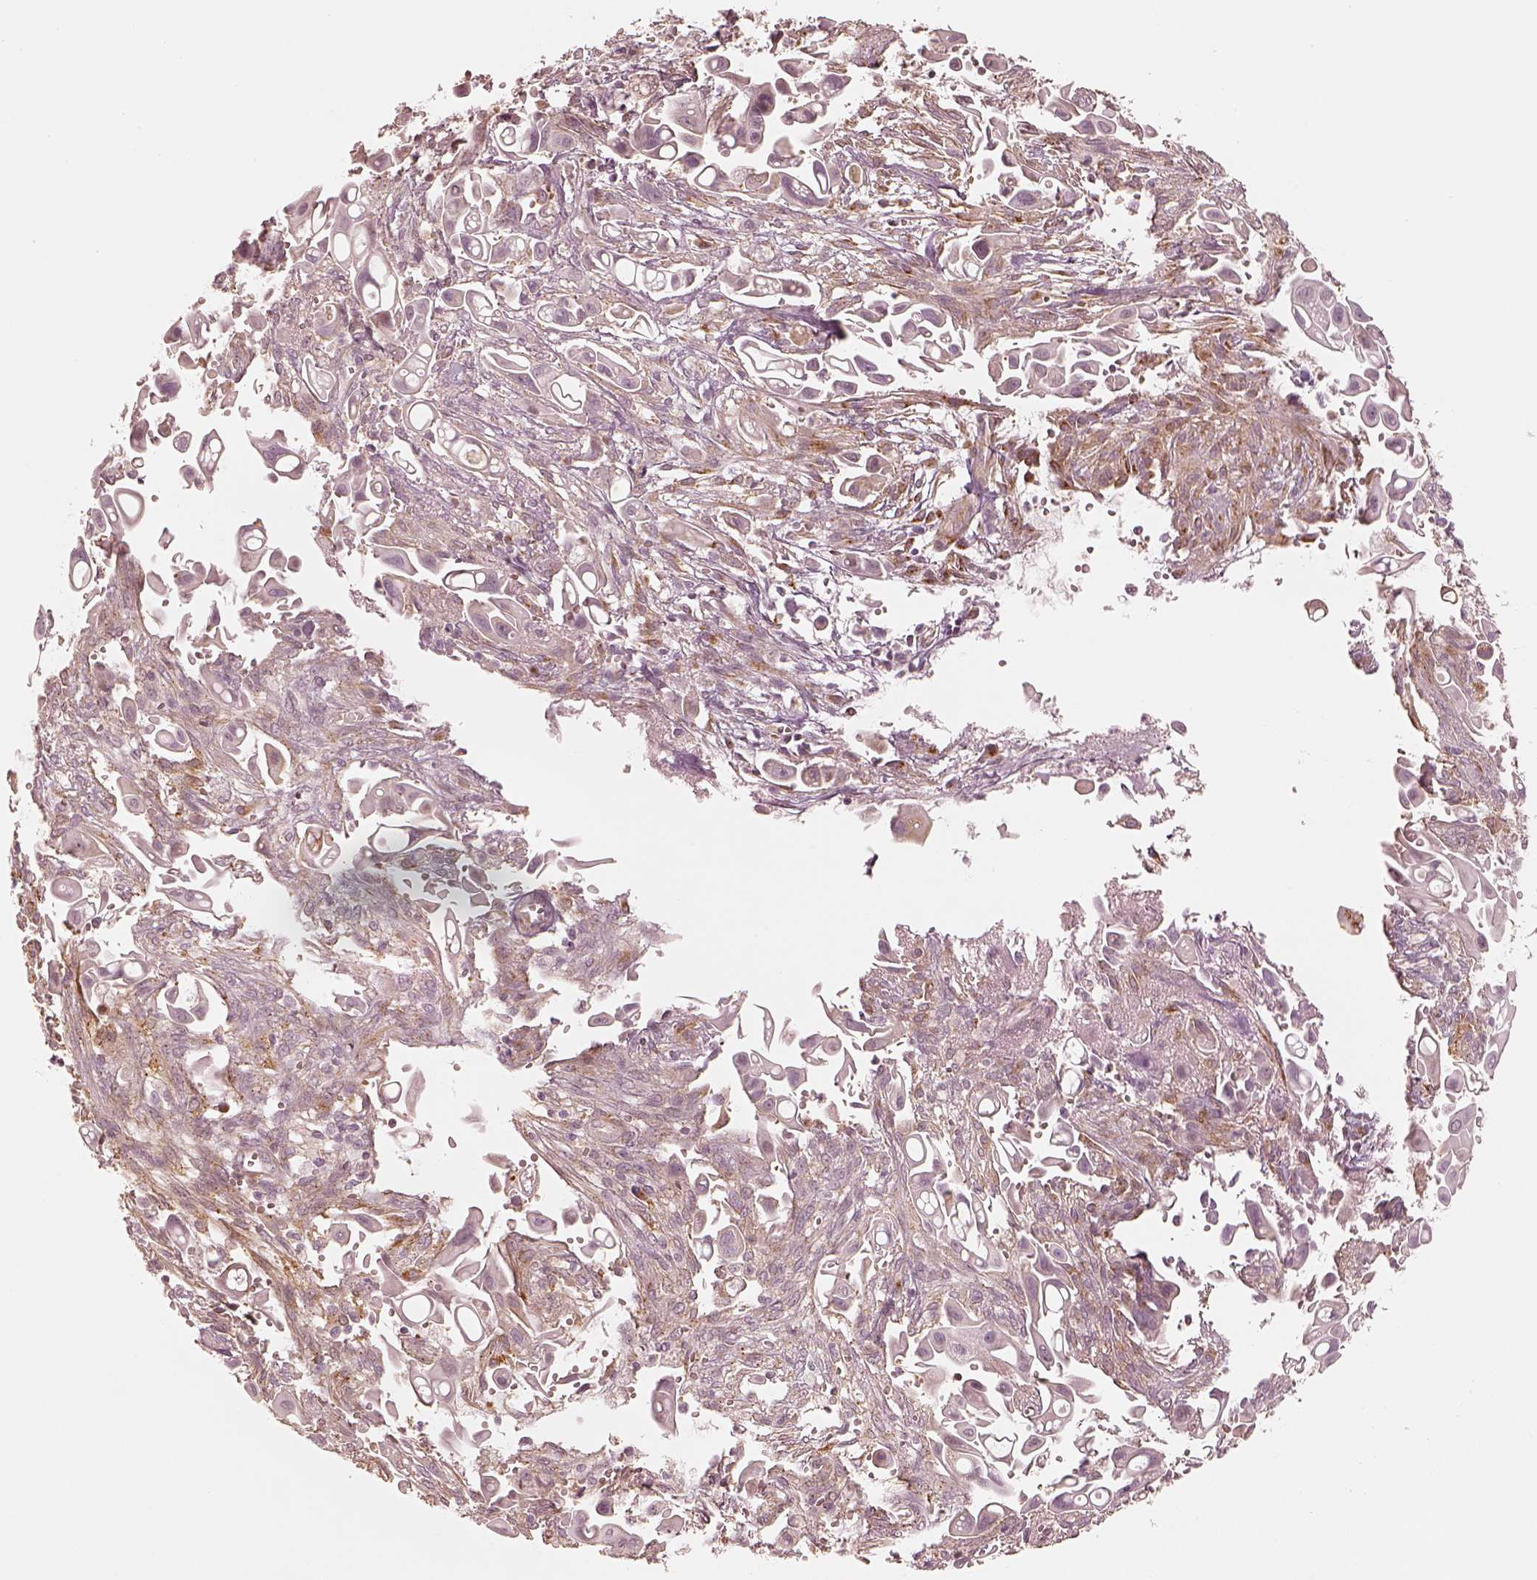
{"staining": {"intensity": "negative", "quantity": "none", "location": "none"}, "tissue": "pancreatic cancer", "cell_type": "Tumor cells", "image_type": "cancer", "snomed": [{"axis": "morphology", "description": "Adenocarcinoma, NOS"}, {"axis": "topography", "description": "Pancreas"}], "caption": "Pancreatic cancer was stained to show a protein in brown. There is no significant expression in tumor cells.", "gene": "GORASP2", "patient": {"sex": "male", "age": 50}}